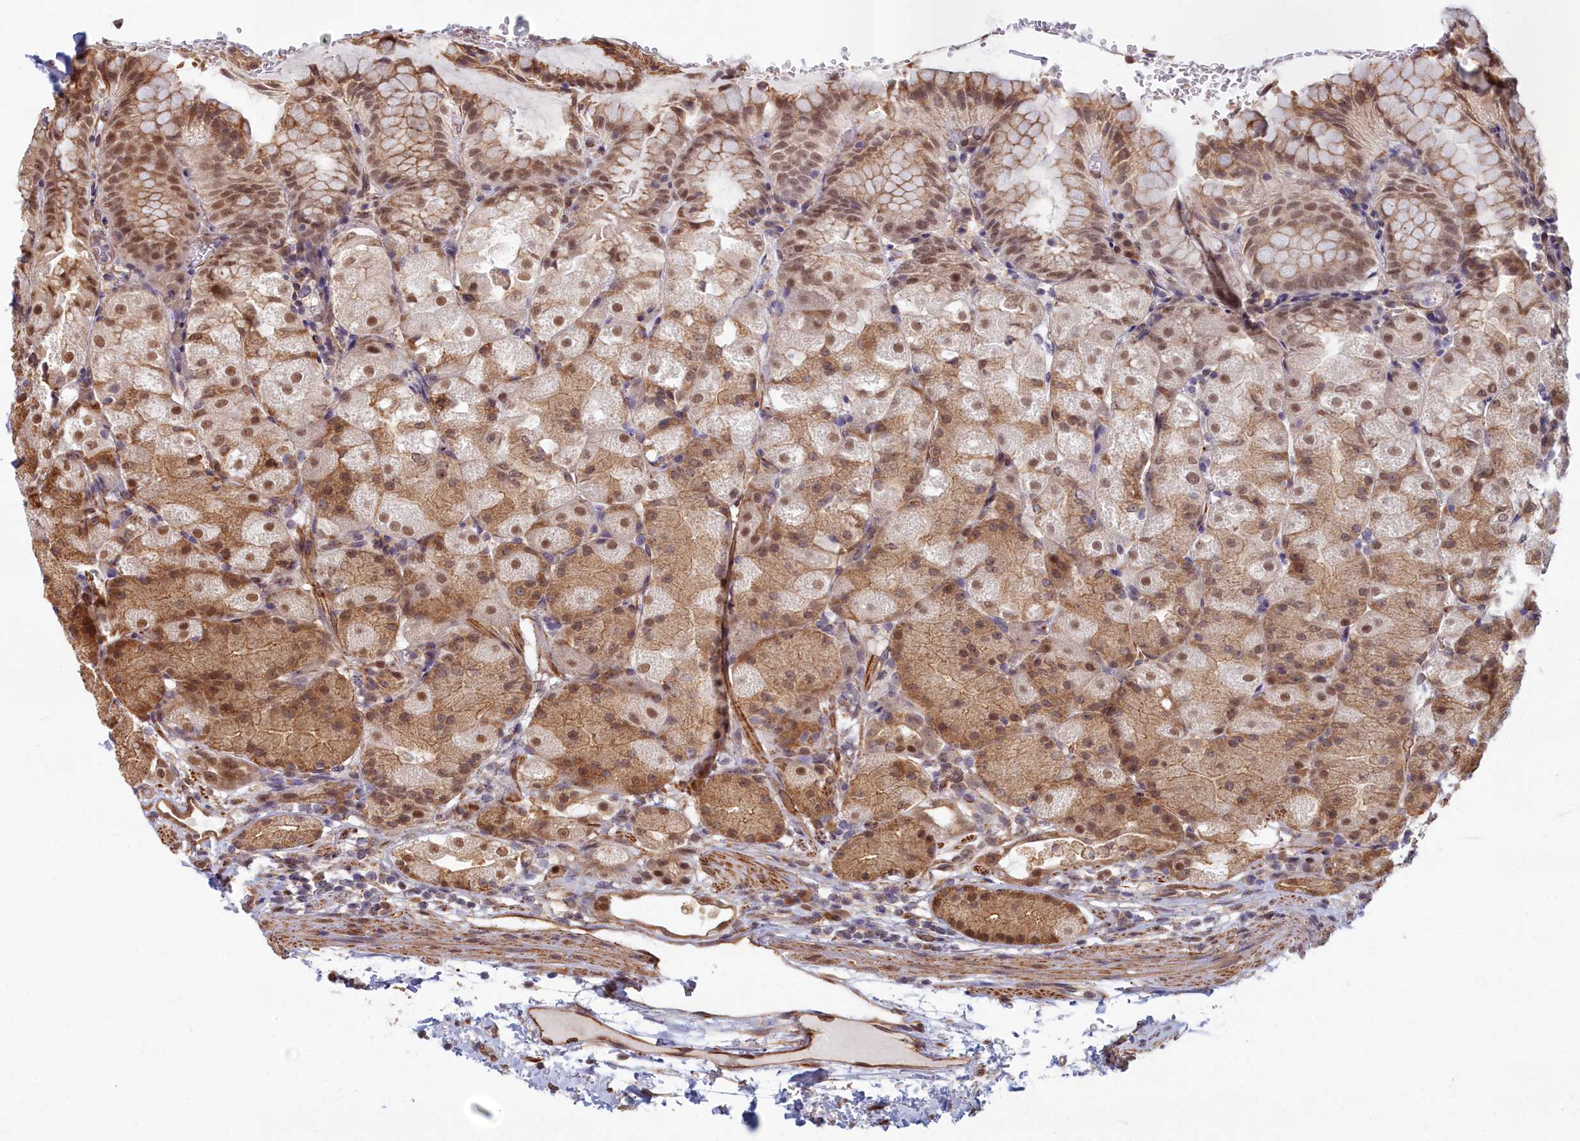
{"staining": {"intensity": "moderate", "quantity": ">75%", "location": "cytoplasmic/membranous,nuclear"}, "tissue": "stomach", "cell_type": "Glandular cells", "image_type": "normal", "snomed": [{"axis": "morphology", "description": "Normal tissue, NOS"}, {"axis": "topography", "description": "Stomach, upper"}, {"axis": "topography", "description": "Stomach, lower"}], "caption": "About >75% of glandular cells in benign human stomach show moderate cytoplasmic/membranous,nuclear protein staining as visualized by brown immunohistochemical staining.", "gene": "MAK16", "patient": {"sex": "male", "age": 62}}